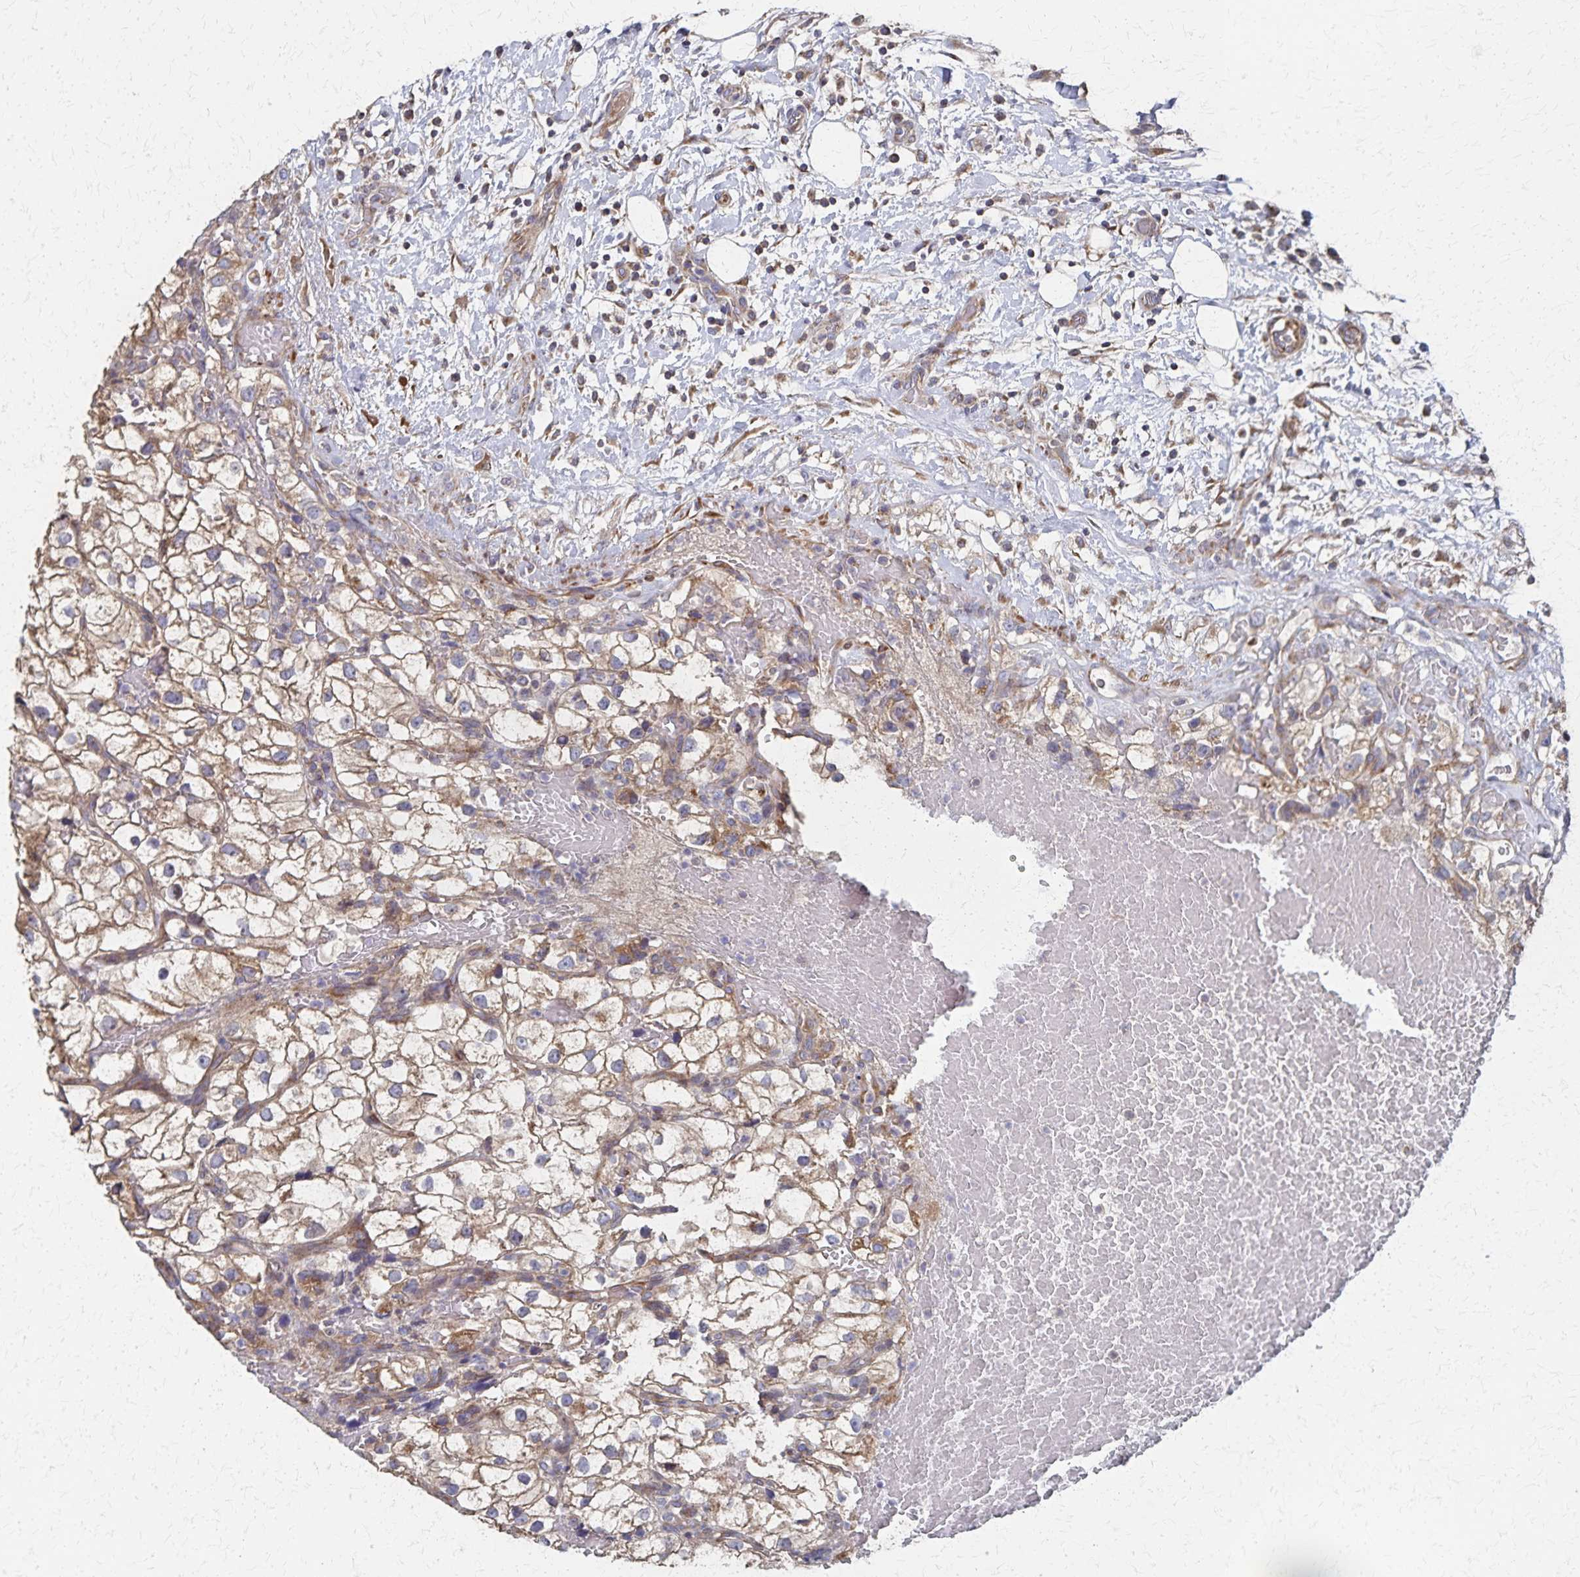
{"staining": {"intensity": "weak", "quantity": ">75%", "location": "cytoplasmic/membranous"}, "tissue": "renal cancer", "cell_type": "Tumor cells", "image_type": "cancer", "snomed": [{"axis": "morphology", "description": "Adenocarcinoma, NOS"}, {"axis": "topography", "description": "Kidney"}], "caption": "Renal cancer stained with DAB IHC displays low levels of weak cytoplasmic/membranous staining in approximately >75% of tumor cells.", "gene": "PGAP2", "patient": {"sex": "male", "age": 59}}